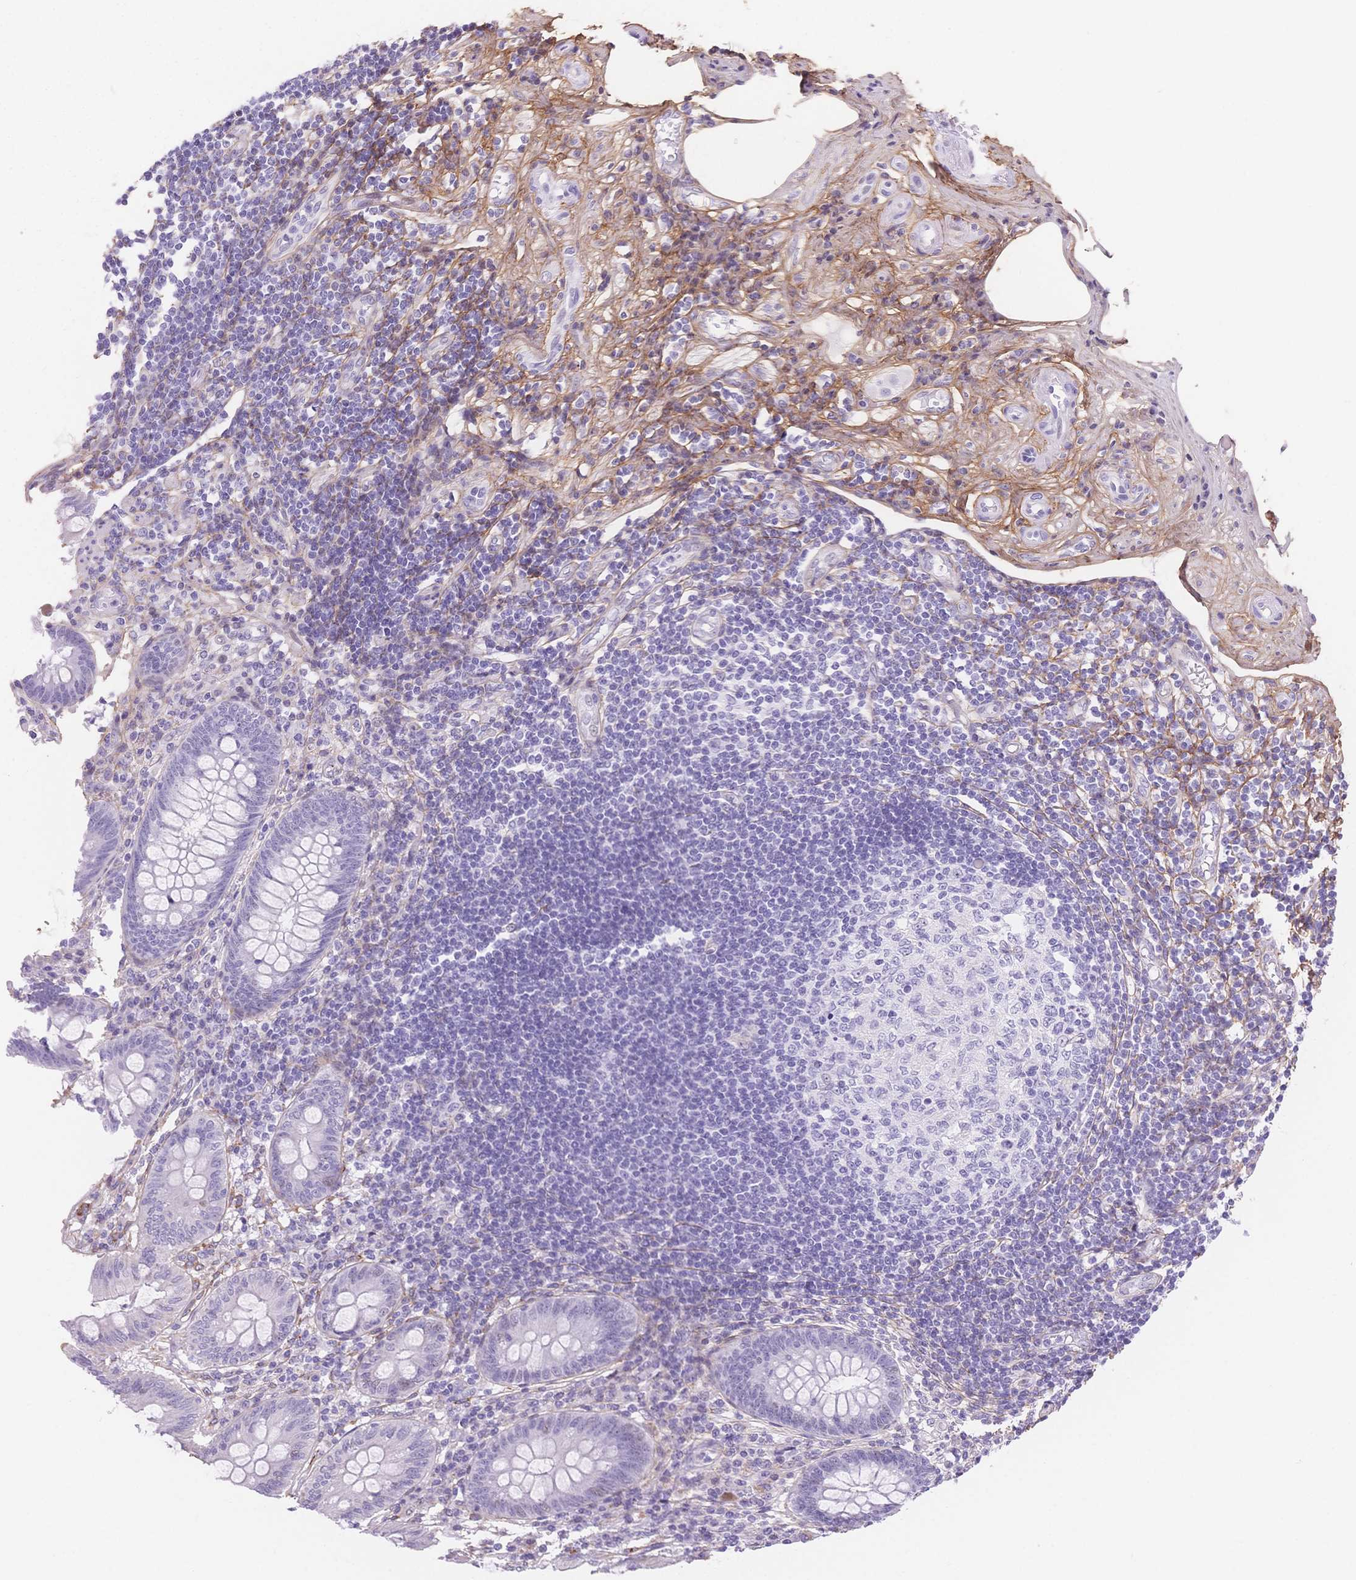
{"staining": {"intensity": "negative", "quantity": "none", "location": "none"}, "tissue": "appendix", "cell_type": "Glandular cells", "image_type": "normal", "snomed": [{"axis": "morphology", "description": "Normal tissue, NOS"}, {"axis": "topography", "description": "Appendix"}], "caption": "This is an immunohistochemistry (IHC) histopathology image of benign human appendix. There is no positivity in glandular cells.", "gene": "PDZD2", "patient": {"sex": "female", "age": 57}}